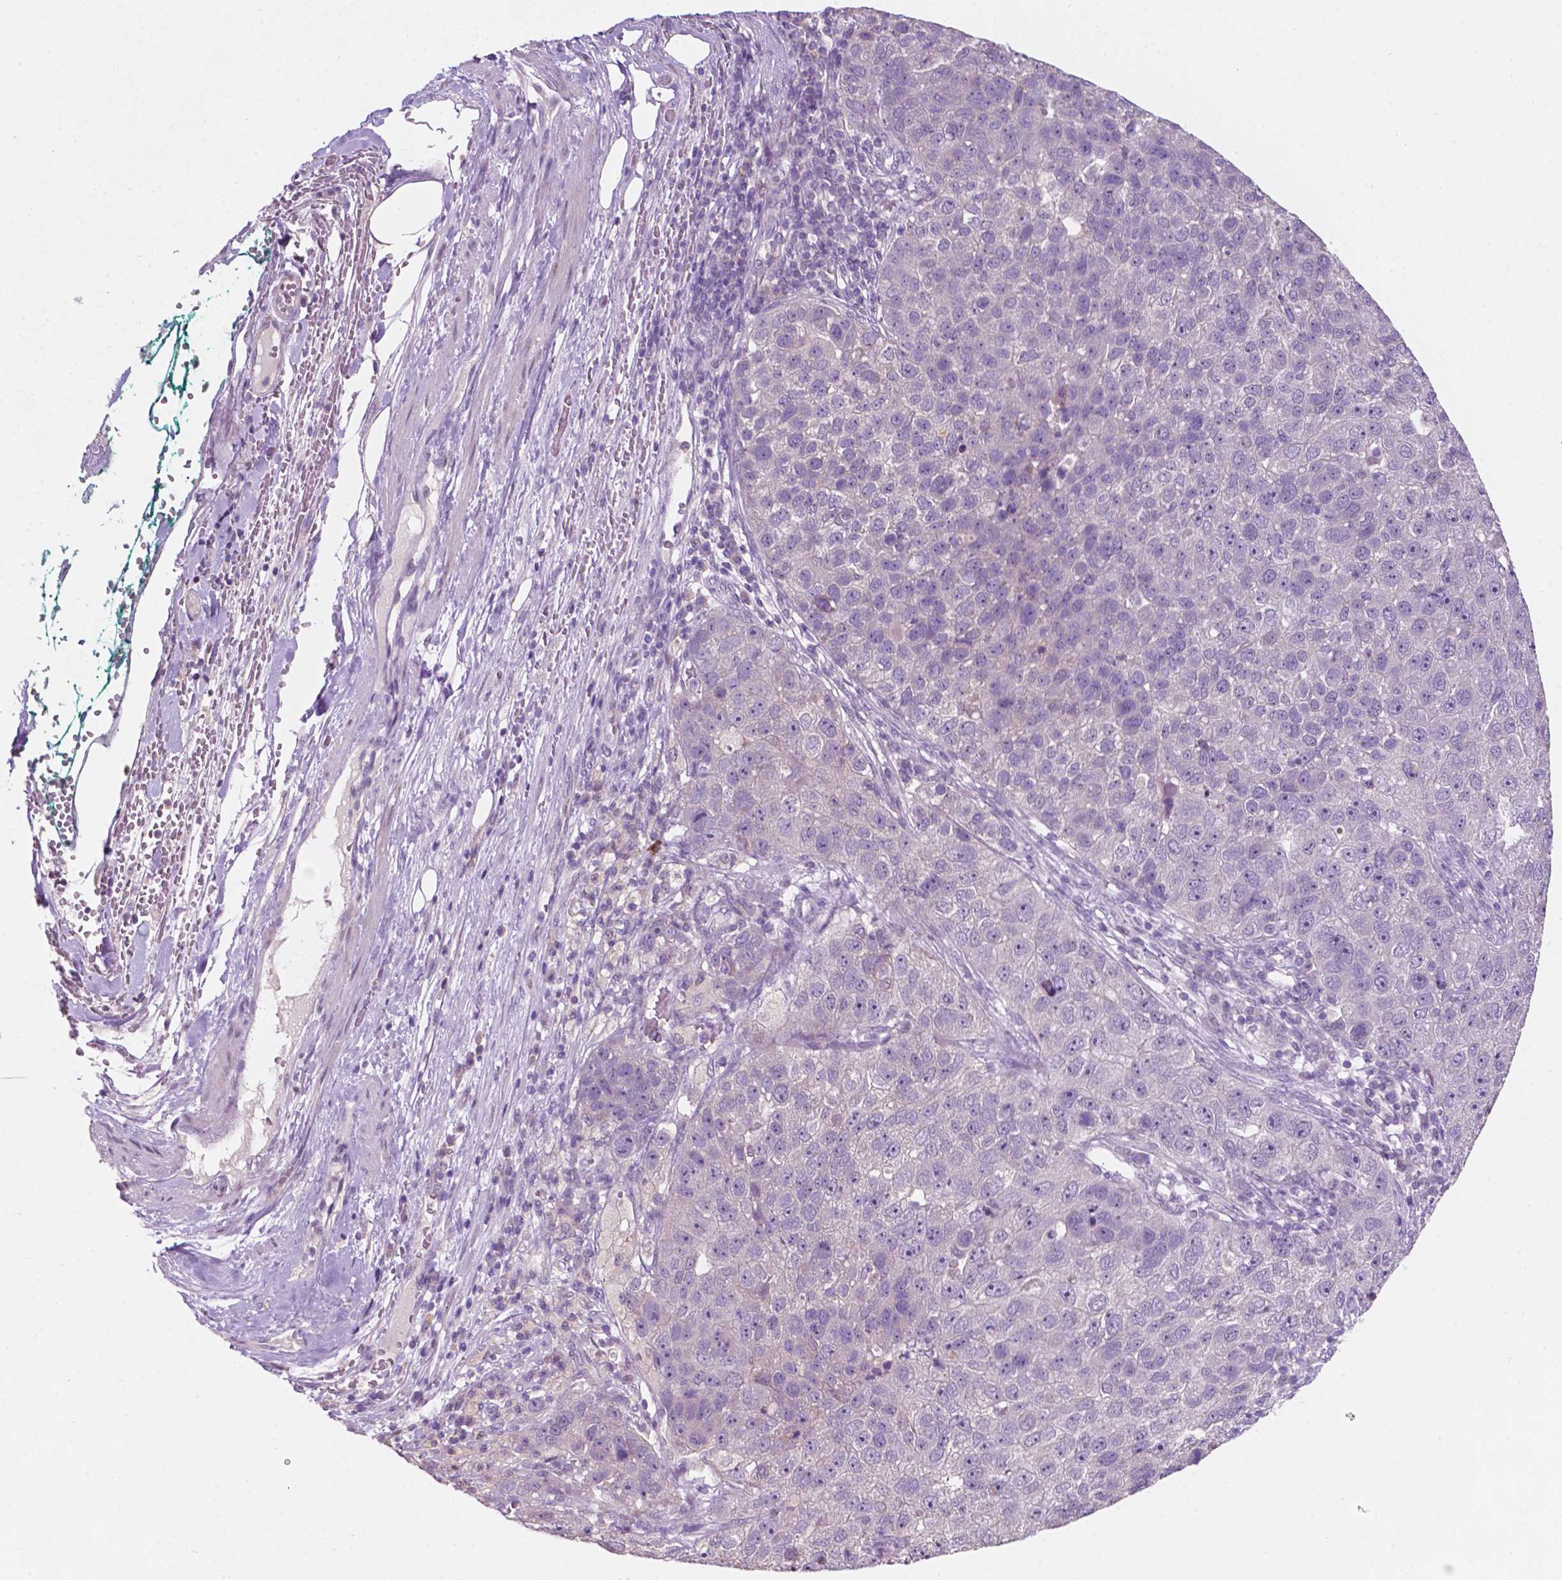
{"staining": {"intensity": "negative", "quantity": "none", "location": "none"}, "tissue": "pancreatic cancer", "cell_type": "Tumor cells", "image_type": "cancer", "snomed": [{"axis": "morphology", "description": "Adenocarcinoma, NOS"}, {"axis": "topography", "description": "Pancreas"}], "caption": "Tumor cells are negative for protein expression in human pancreatic cancer (adenocarcinoma). (DAB IHC visualized using brightfield microscopy, high magnification).", "gene": "TM6SF2", "patient": {"sex": "female", "age": 61}}